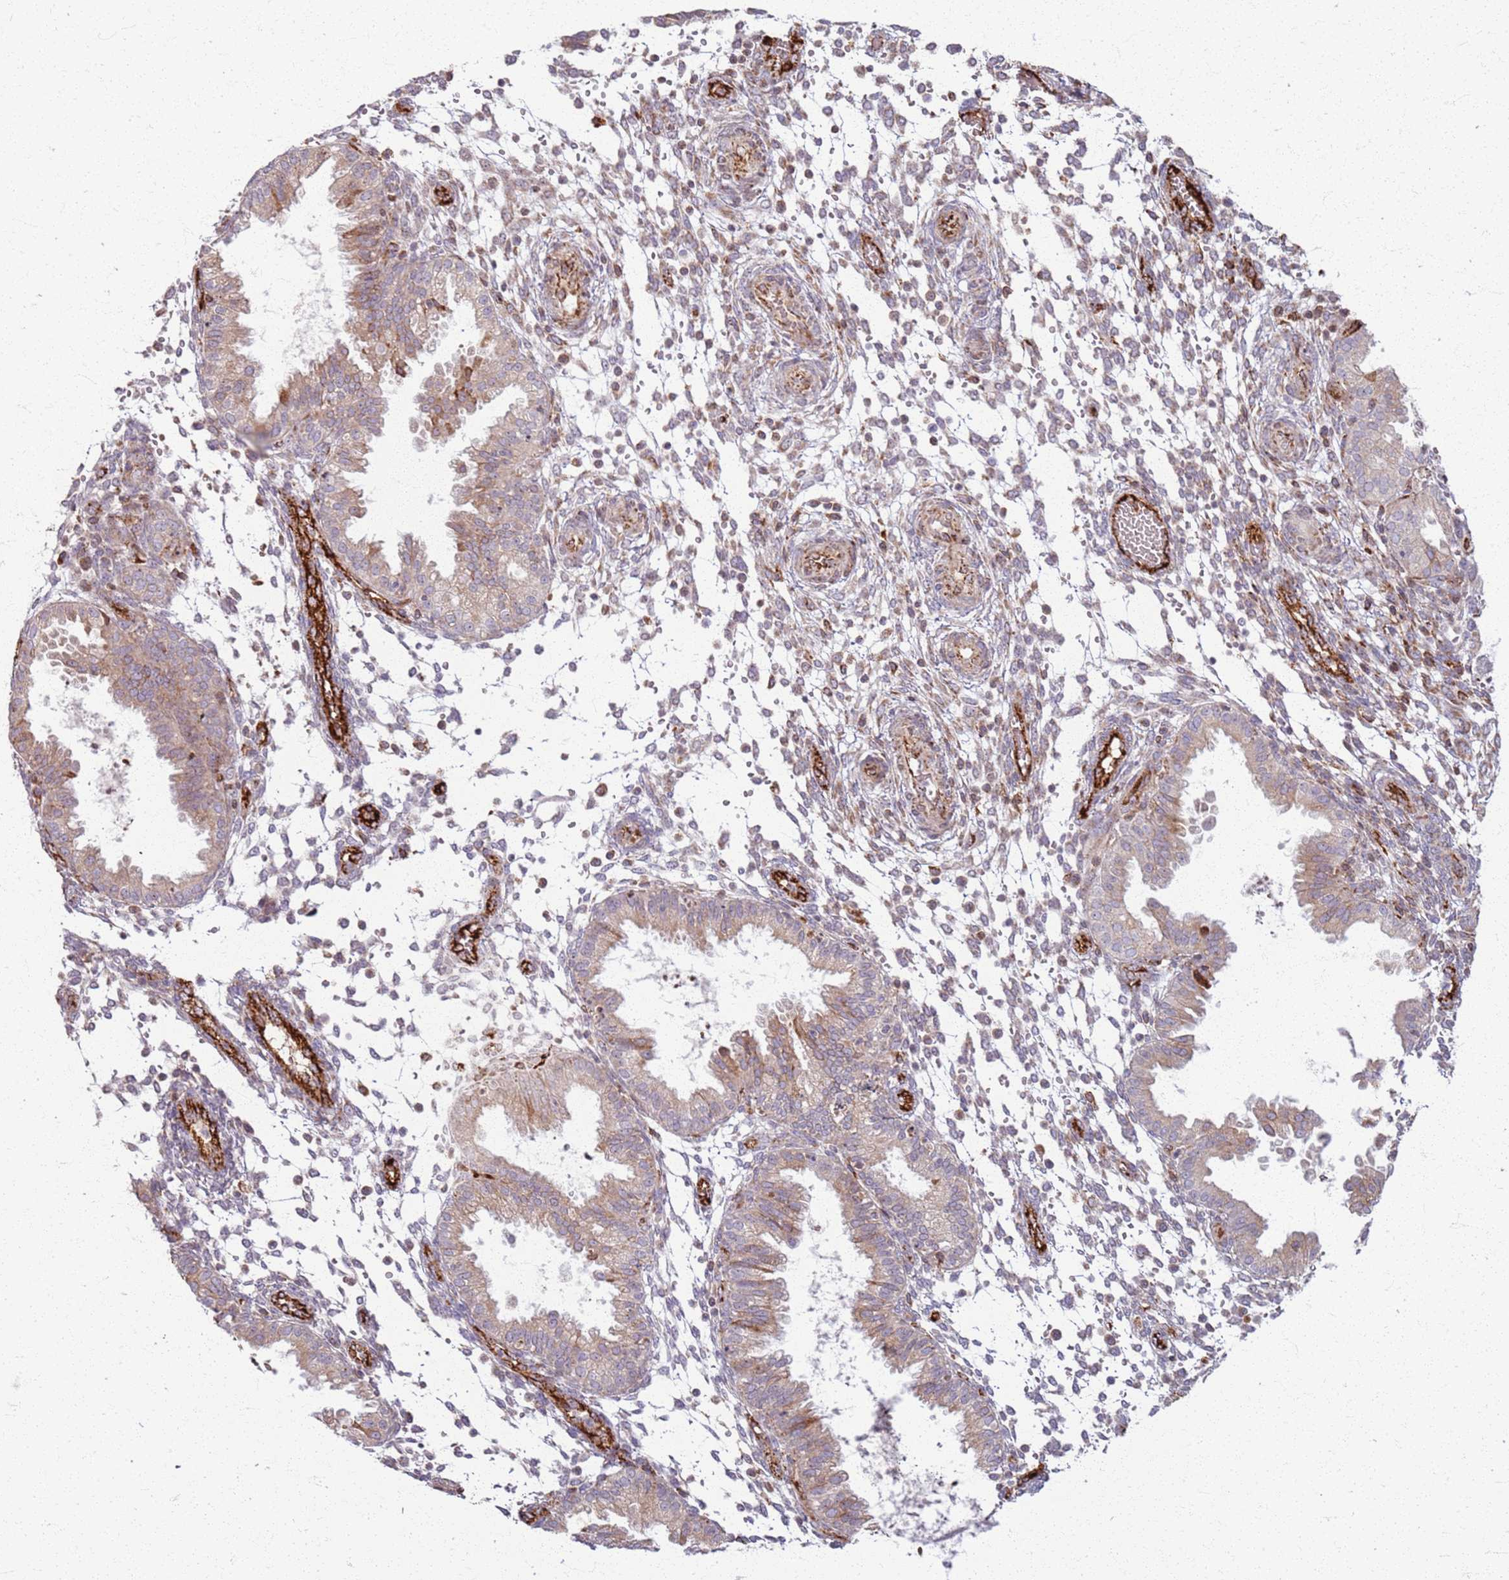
{"staining": {"intensity": "moderate", "quantity": "<25%", "location": "cytoplasmic/membranous"}, "tissue": "endometrium", "cell_type": "Cells in endometrial stroma", "image_type": "normal", "snomed": [{"axis": "morphology", "description": "Normal tissue, NOS"}, {"axis": "topography", "description": "Endometrium"}], "caption": "IHC of benign human endometrium shows low levels of moderate cytoplasmic/membranous positivity in about <25% of cells in endometrial stroma.", "gene": "KRI1", "patient": {"sex": "female", "age": 33}}